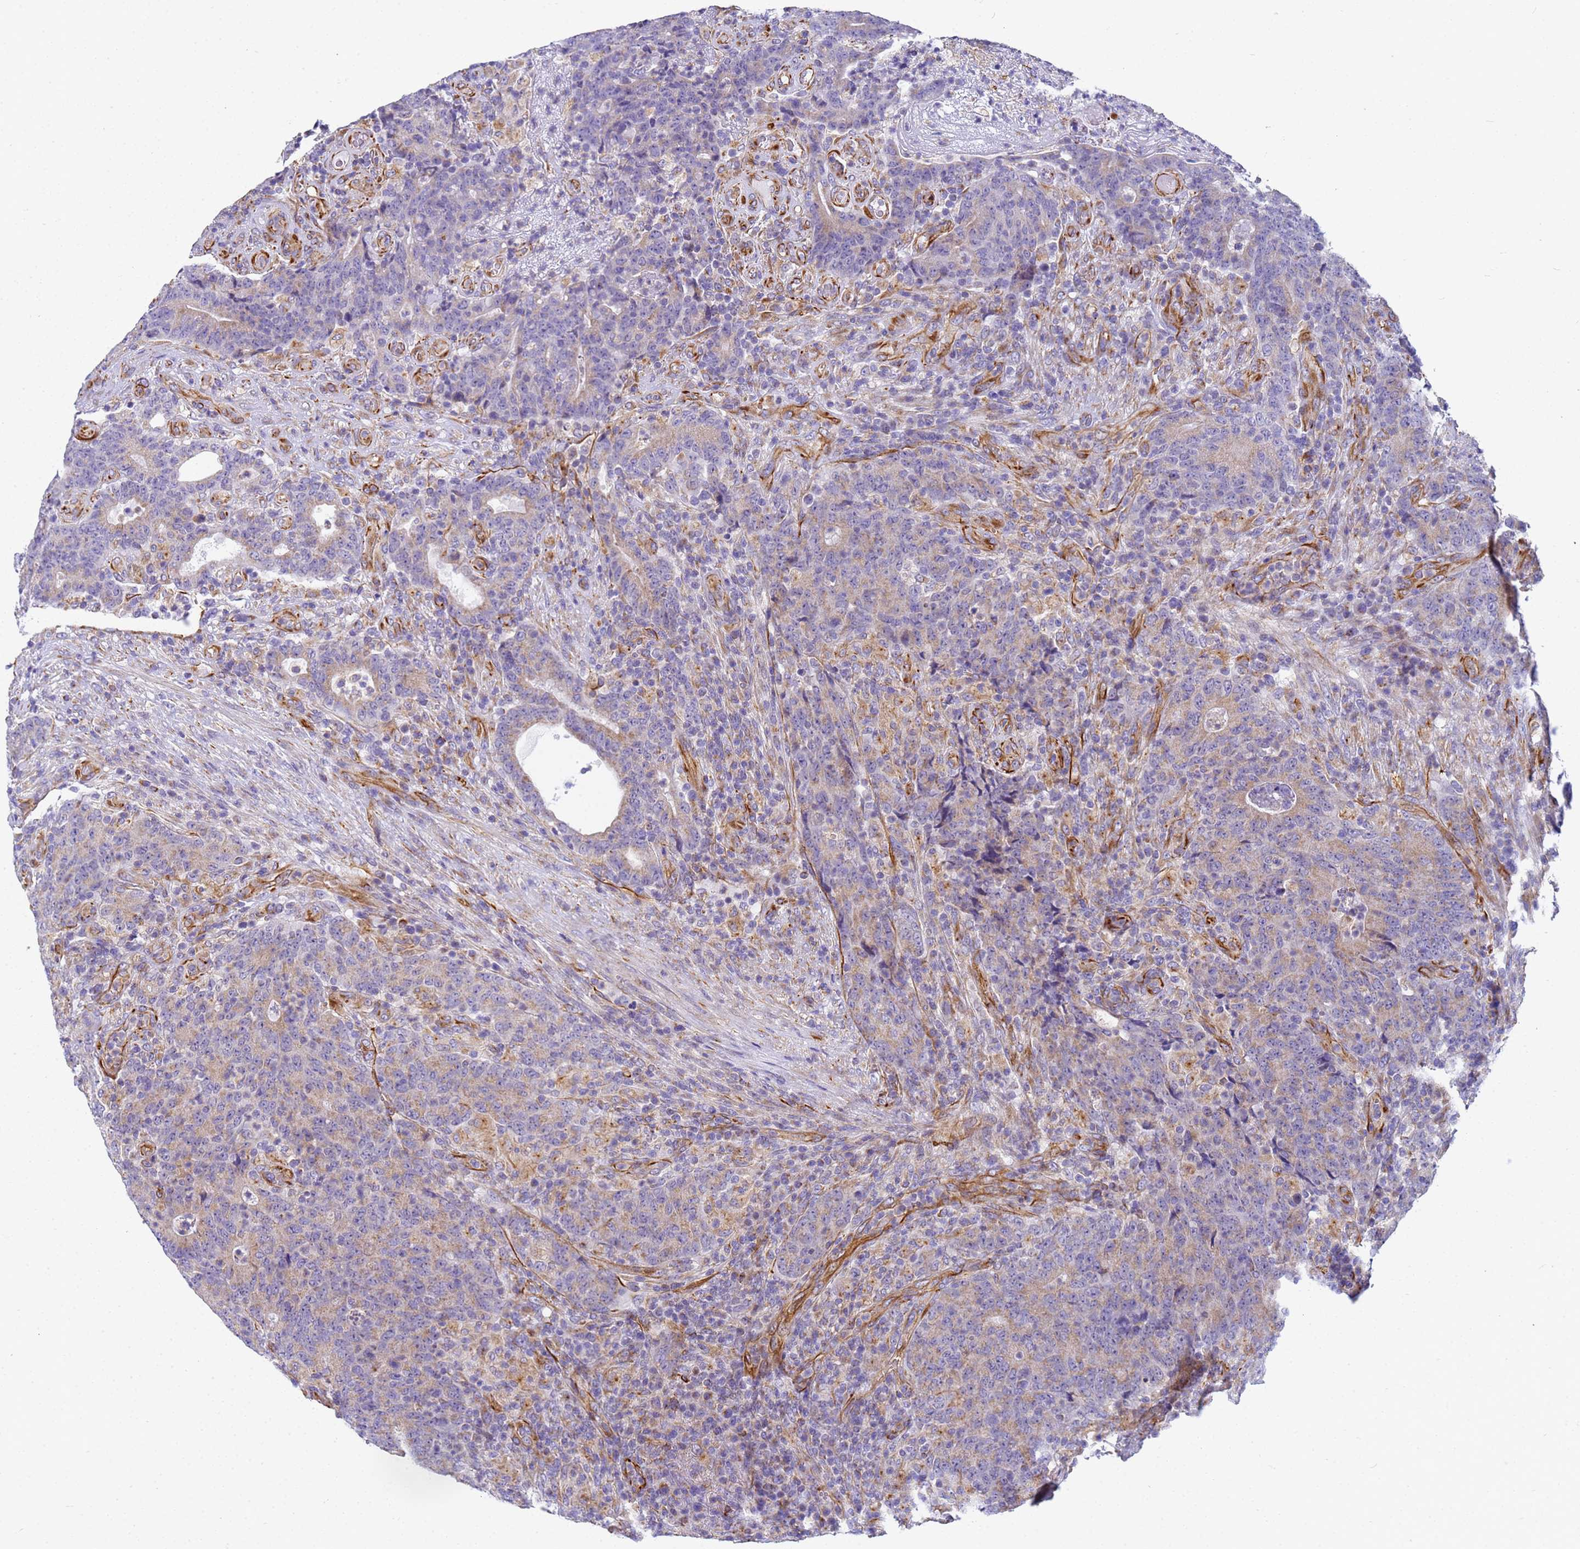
{"staining": {"intensity": "weak", "quantity": "25%-75%", "location": "cytoplasmic/membranous"}, "tissue": "colorectal cancer", "cell_type": "Tumor cells", "image_type": "cancer", "snomed": [{"axis": "morphology", "description": "Adenocarcinoma, NOS"}, {"axis": "topography", "description": "Colon"}], "caption": "Human colorectal adenocarcinoma stained with a protein marker reveals weak staining in tumor cells.", "gene": "UBXN2B", "patient": {"sex": "female", "age": 75}}